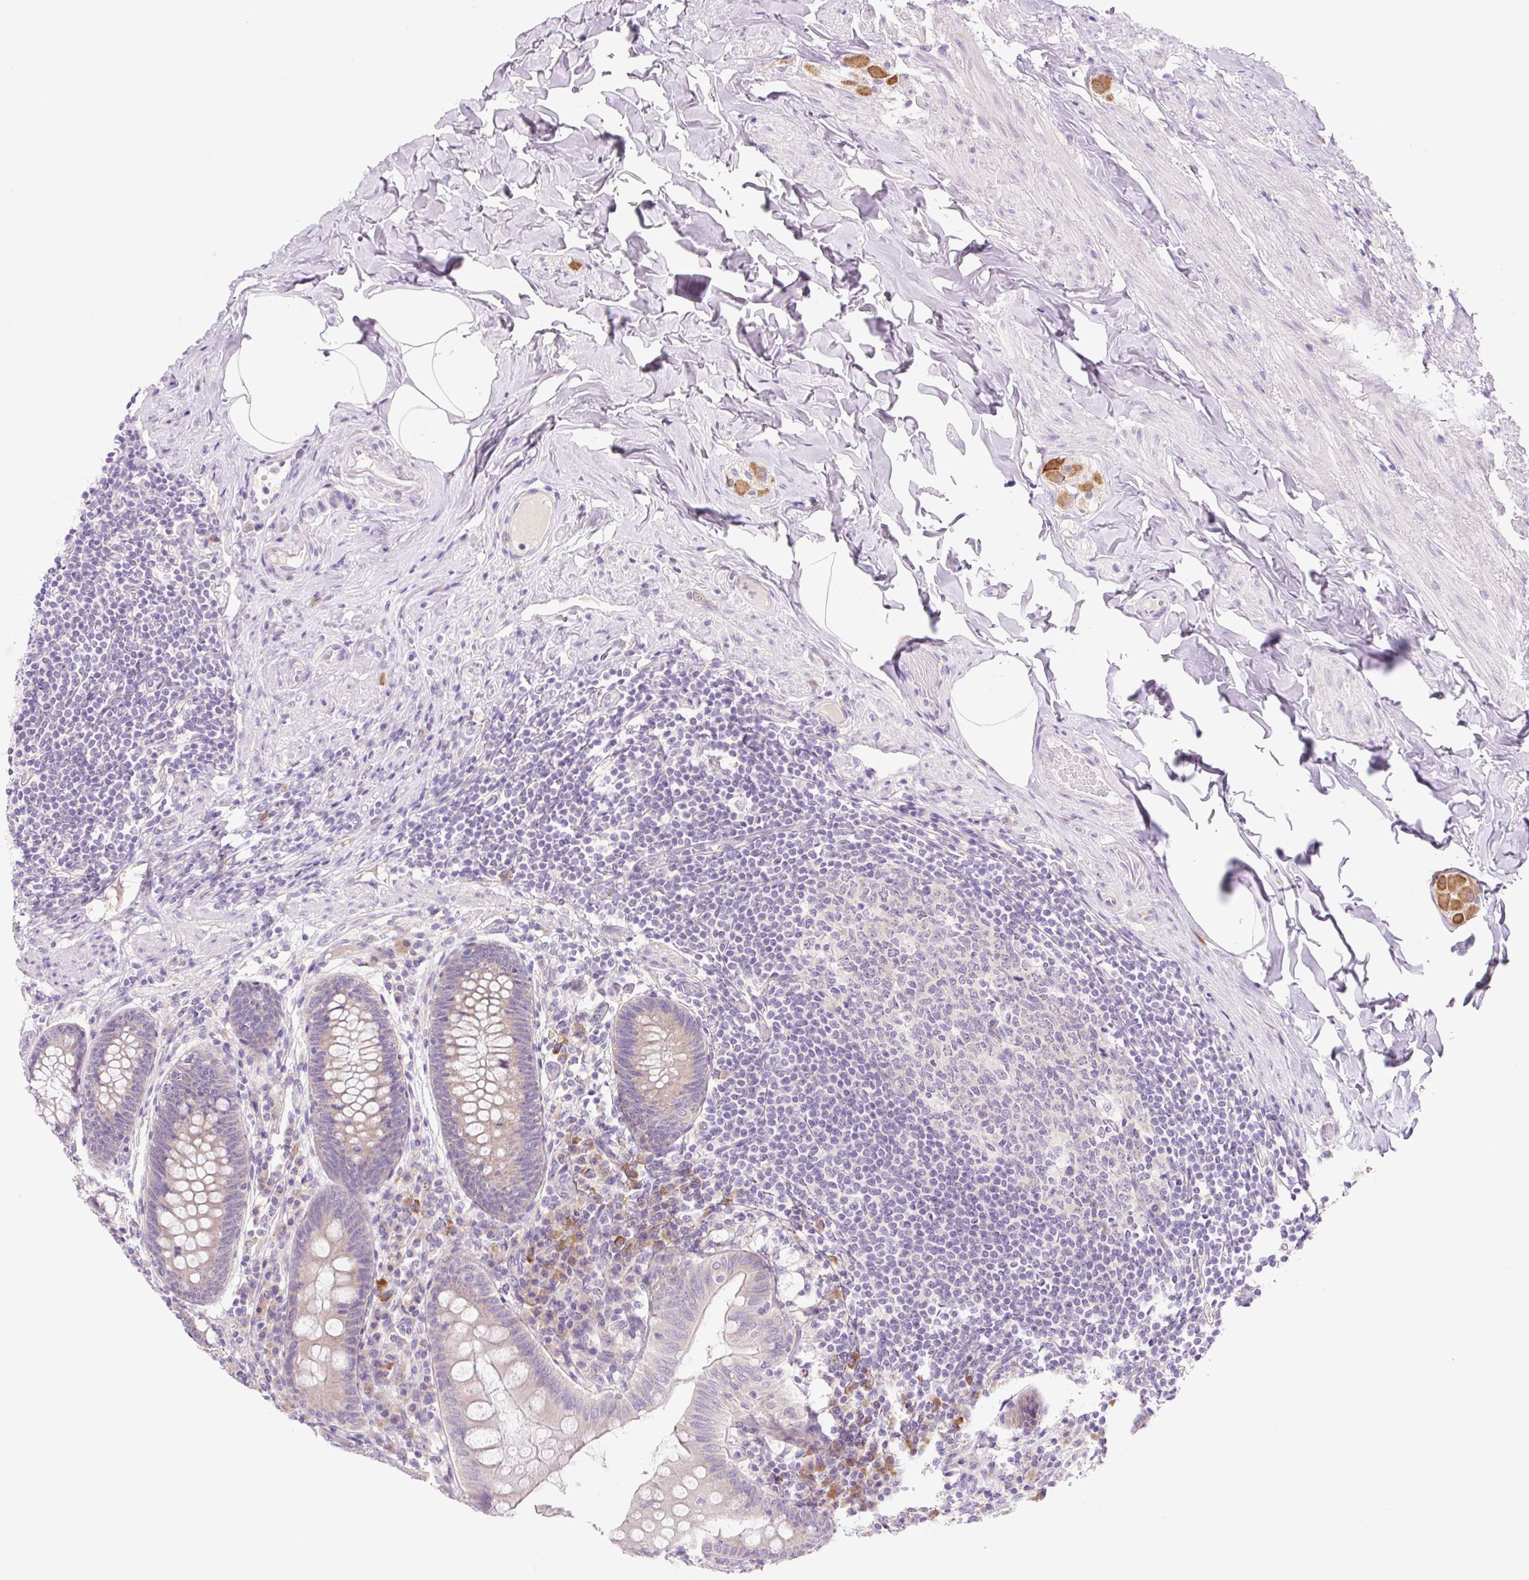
{"staining": {"intensity": "weak", "quantity": "25%-75%", "location": "cytoplasmic/membranous"}, "tissue": "appendix", "cell_type": "Glandular cells", "image_type": "normal", "snomed": [{"axis": "morphology", "description": "Normal tissue, NOS"}, {"axis": "topography", "description": "Appendix"}], "caption": "The image shows staining of normal appendix, revealing weak cytoplasmic/membranous protein expression (brown color) within glandular cells.", "gene": "CELF6", "patient": {"sex": "male", "age": 71}}